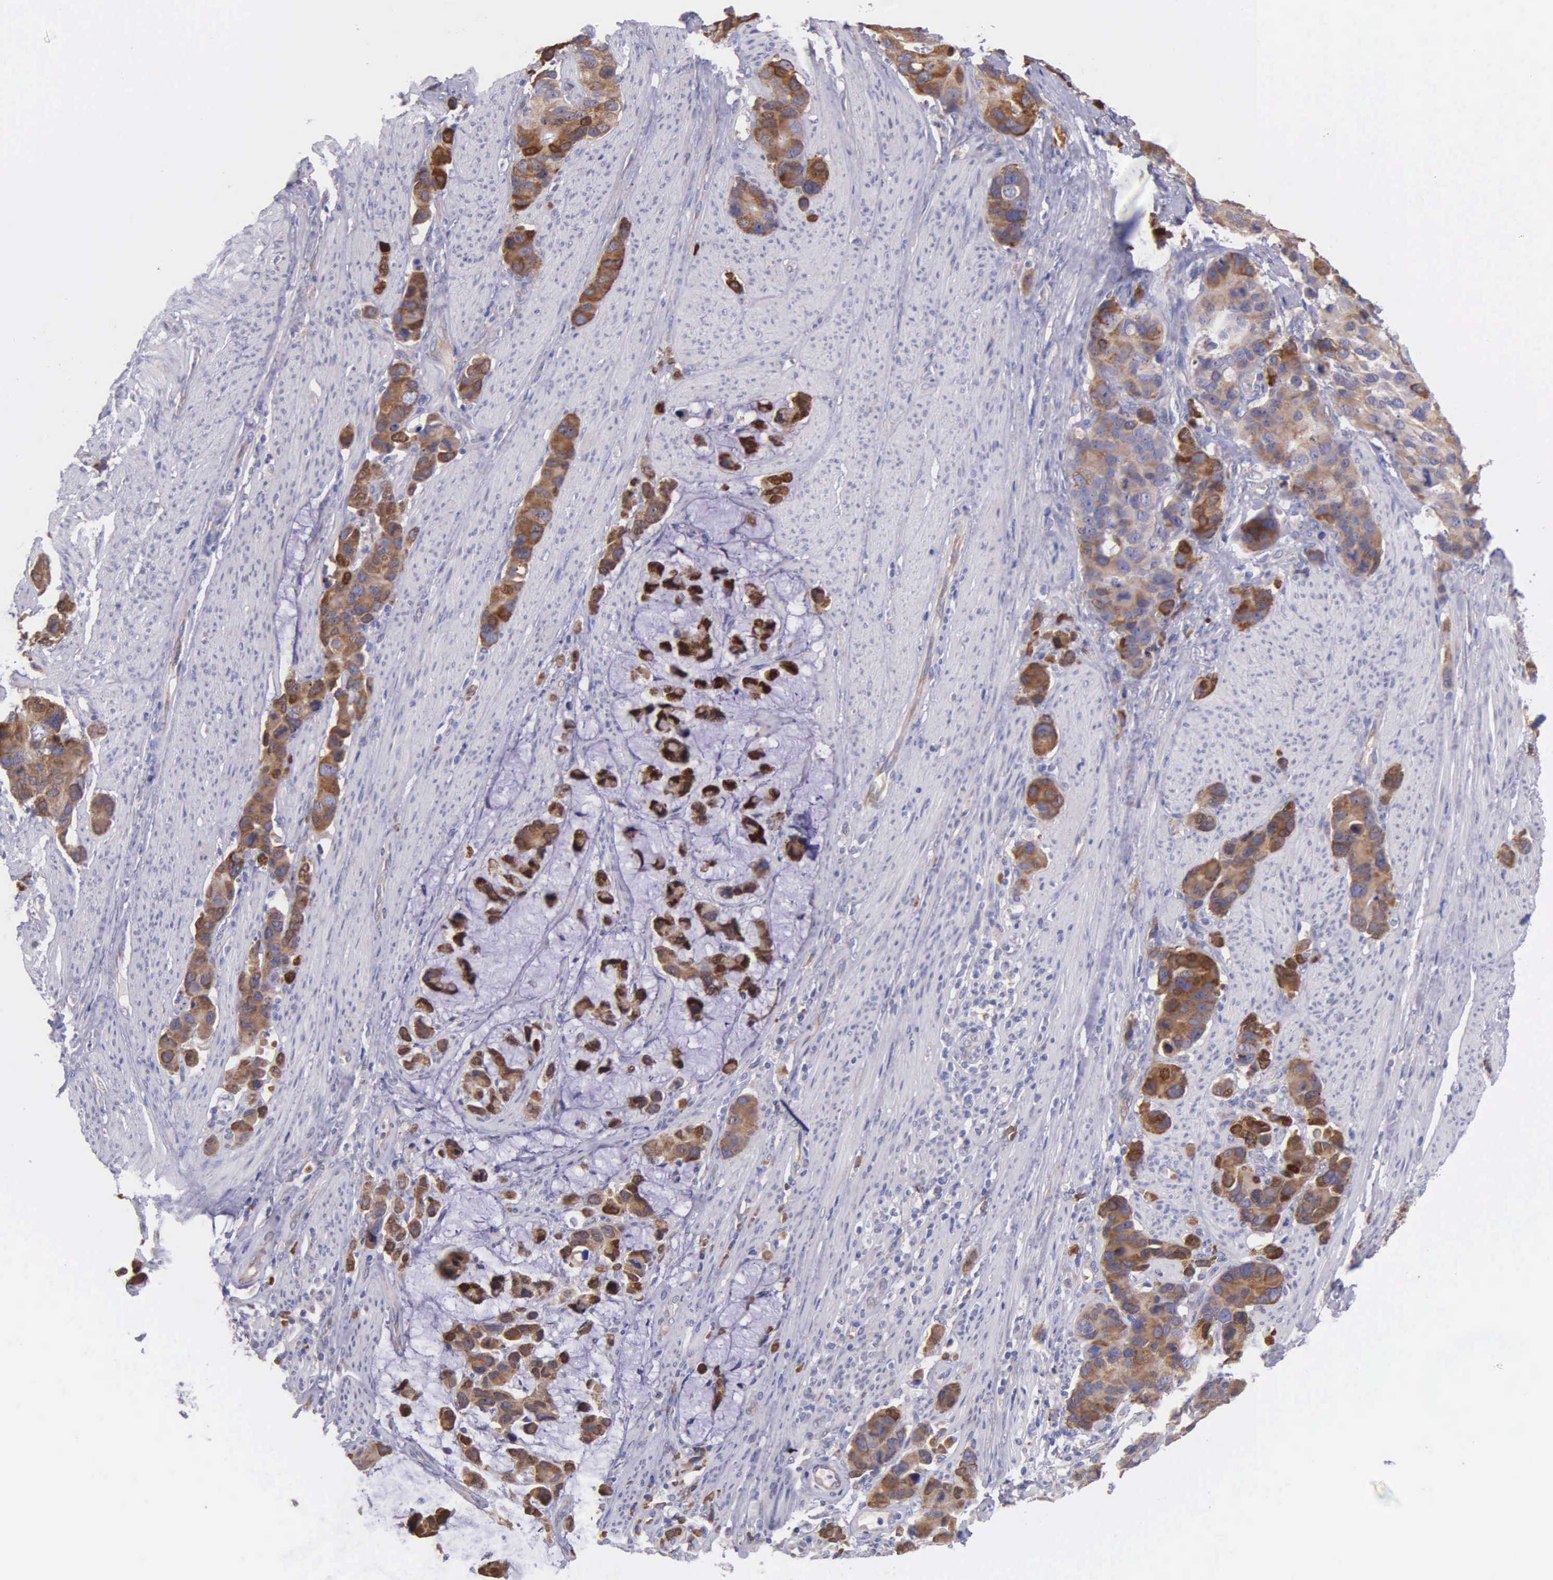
{"staining": {"intensity": "moderate", "quantity": "25%-75%", "location": "cytoplasmic/membranous"}, "tissue": "stomach cancer", "cell_type": "Tumor cells", "image_type": "cancer", "snomed": [{"axis": "morphology", "description": "Adenocarcinoma, NOS"}, {"axis": "topography", "description": "Stomach, upper"}], "caption": "Protein analysis of adenocarcinoma (stomach) tissue exhibits moderate cytoplasmic/membranous staining in approximately 25%-75% of tumor cells.", "gene": "ZC3H12B", "patient": {"sex": "male", "age": 71}}